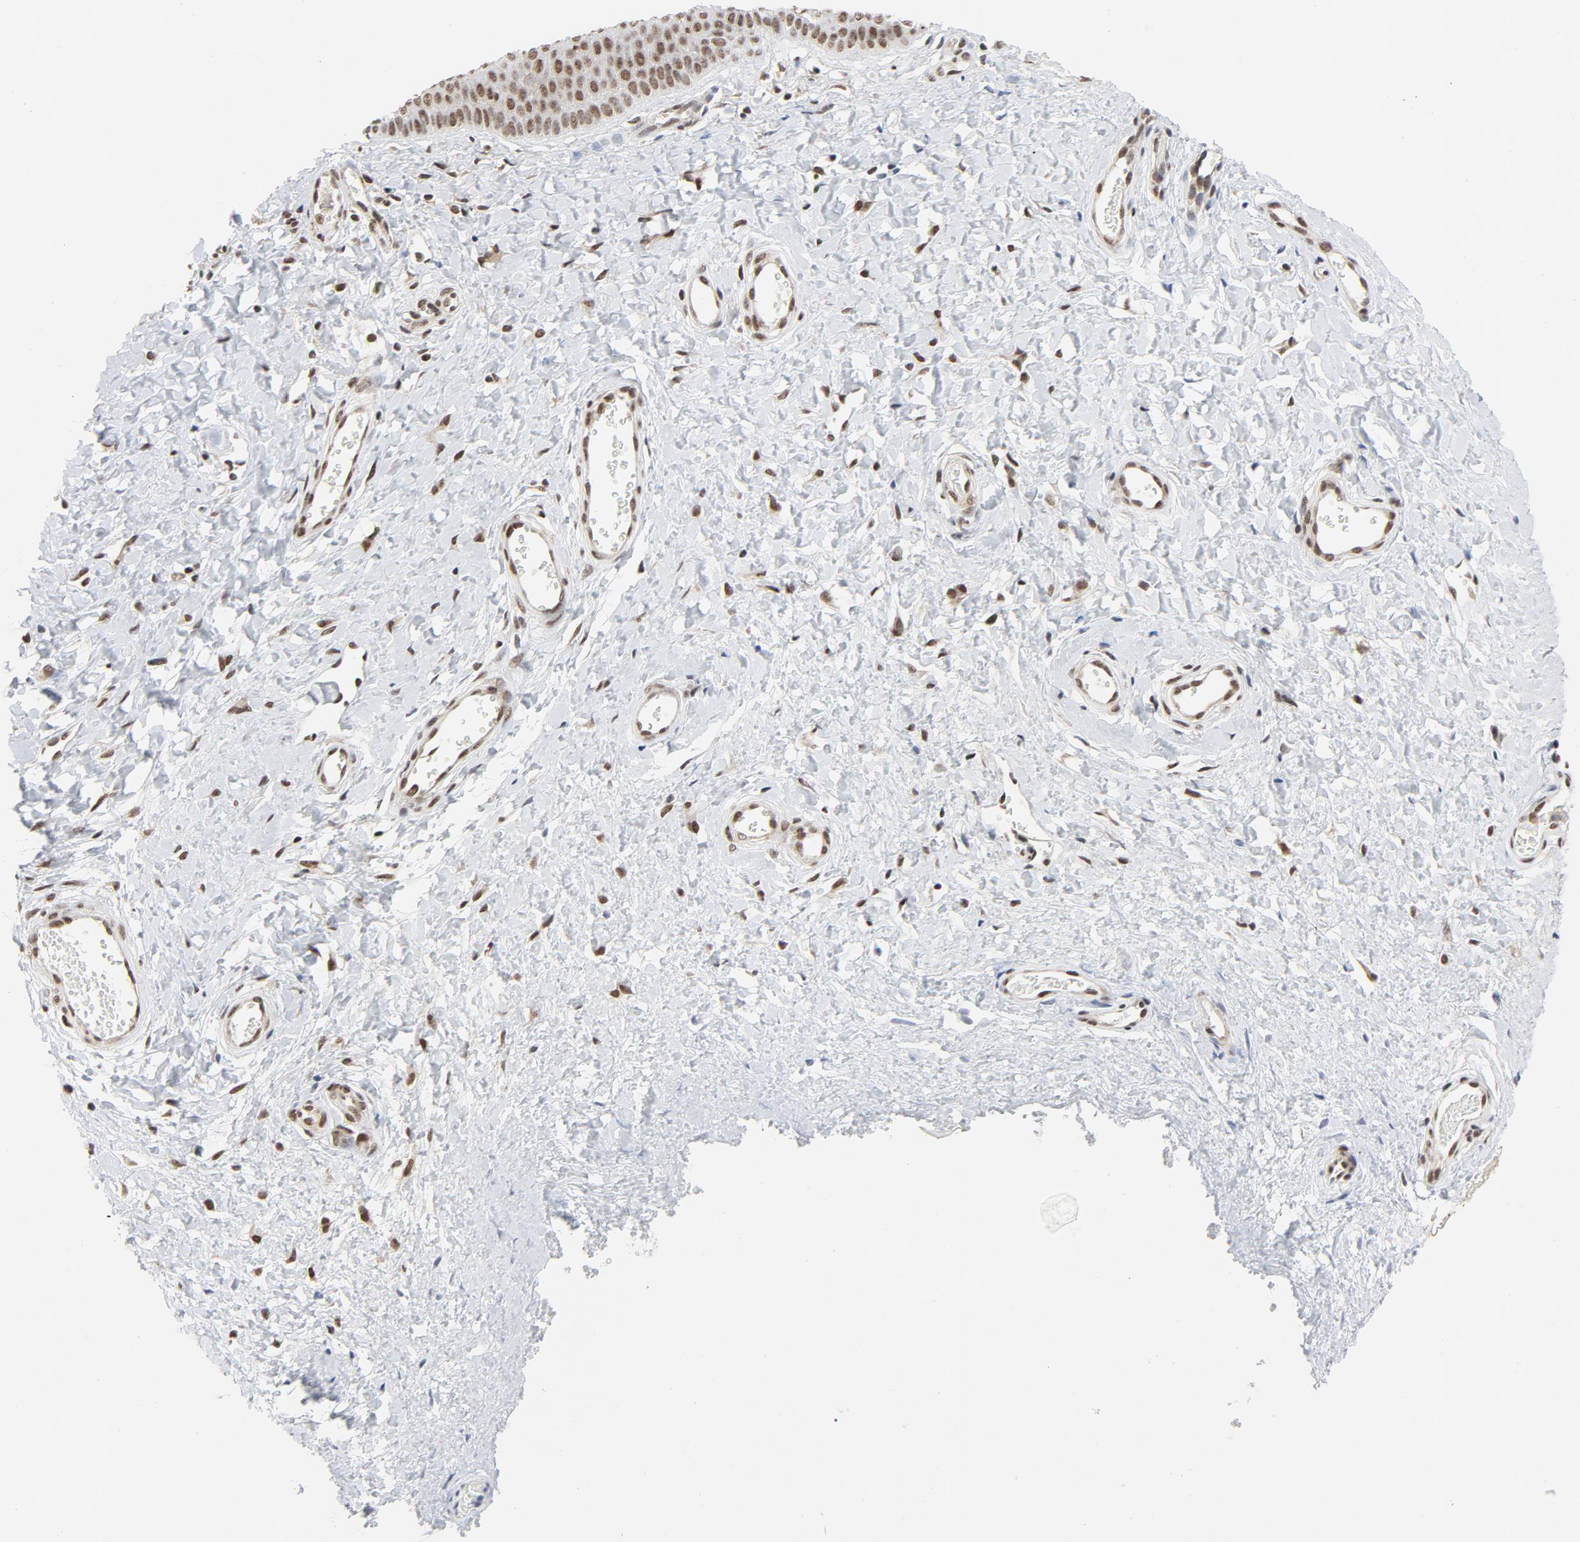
{"staining": {"intensity": "strong", "quantity": ">75%", "location": "nuclear"}, "tissue": "cervix", "cell_type": "Glandular cells", "image_type": "normal", "snomed": [{"axis": "morphology", "description": "Normal tissue, NOS"}, {"axis": "topography", "description": "Cervix"}], "caption": "This photomicrograph exhibits immunohistochemistry staining of normal human cervix, with high strong nuclear staining in about >75% of glandular cells.", "gene": "ERCC1", "patient": {"sex": "female", "age": 55}}